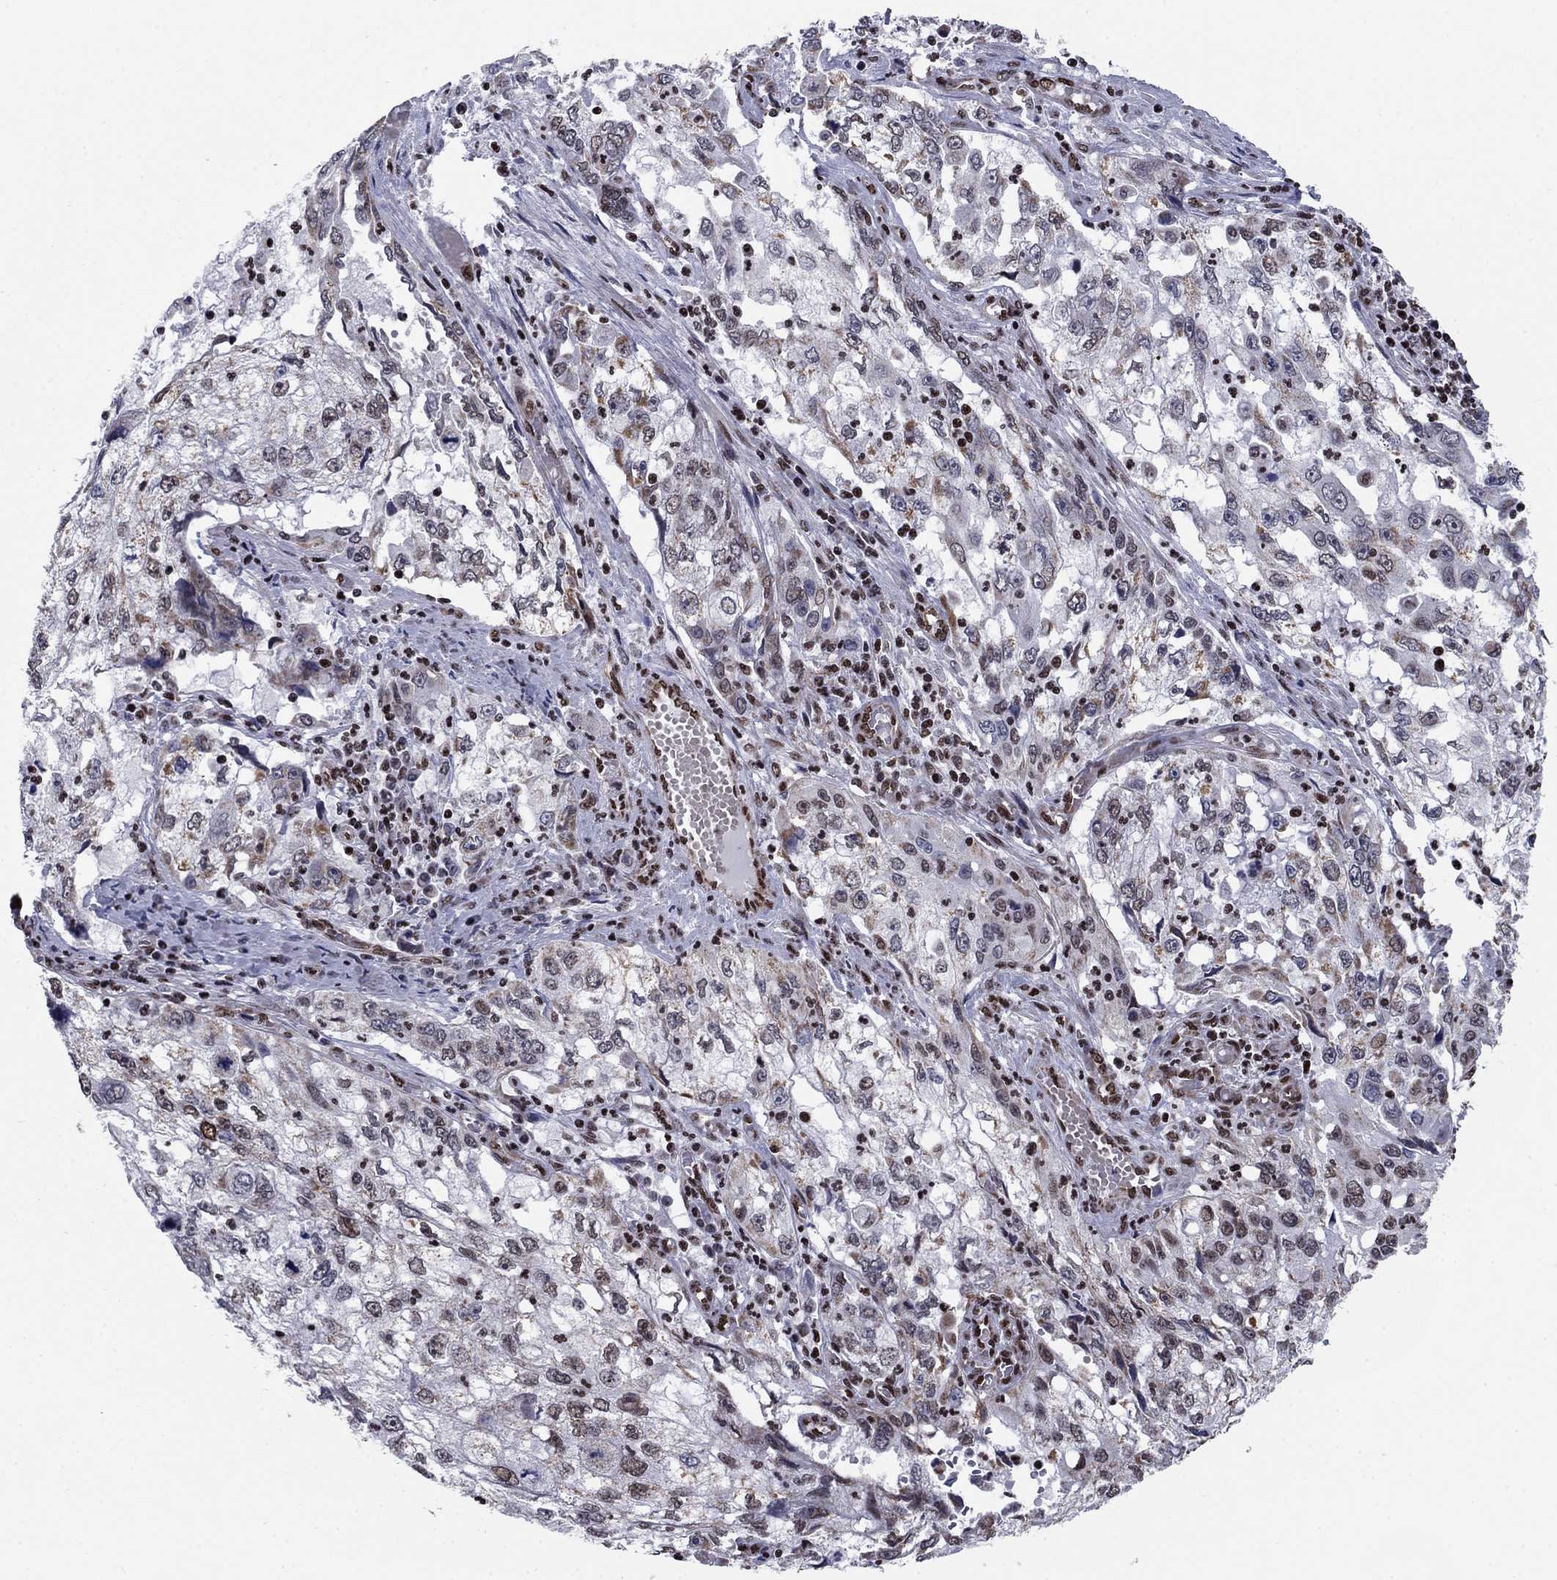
{"staining": {"intensity": "weak", "quantity": "25%-75%", "location": "nuclear"}, "tissue": "cervical cancer", "cell_type": "Tumor cells", "image_type": "cancer", "snomed": [{"axis": "morphology", "description": "Squamous cell carcinoma, NOS"}, {"axis": "topography", "description": "Cervix"}], "caption": "Weak nuclear staining for a protein is appreciated in about 25%-75% of tumor cells of cervical cancer (squamous cell carcinoma) using IHC.", "gene": "N4BP2", "patient": {"sex": "female", "age": 36}}